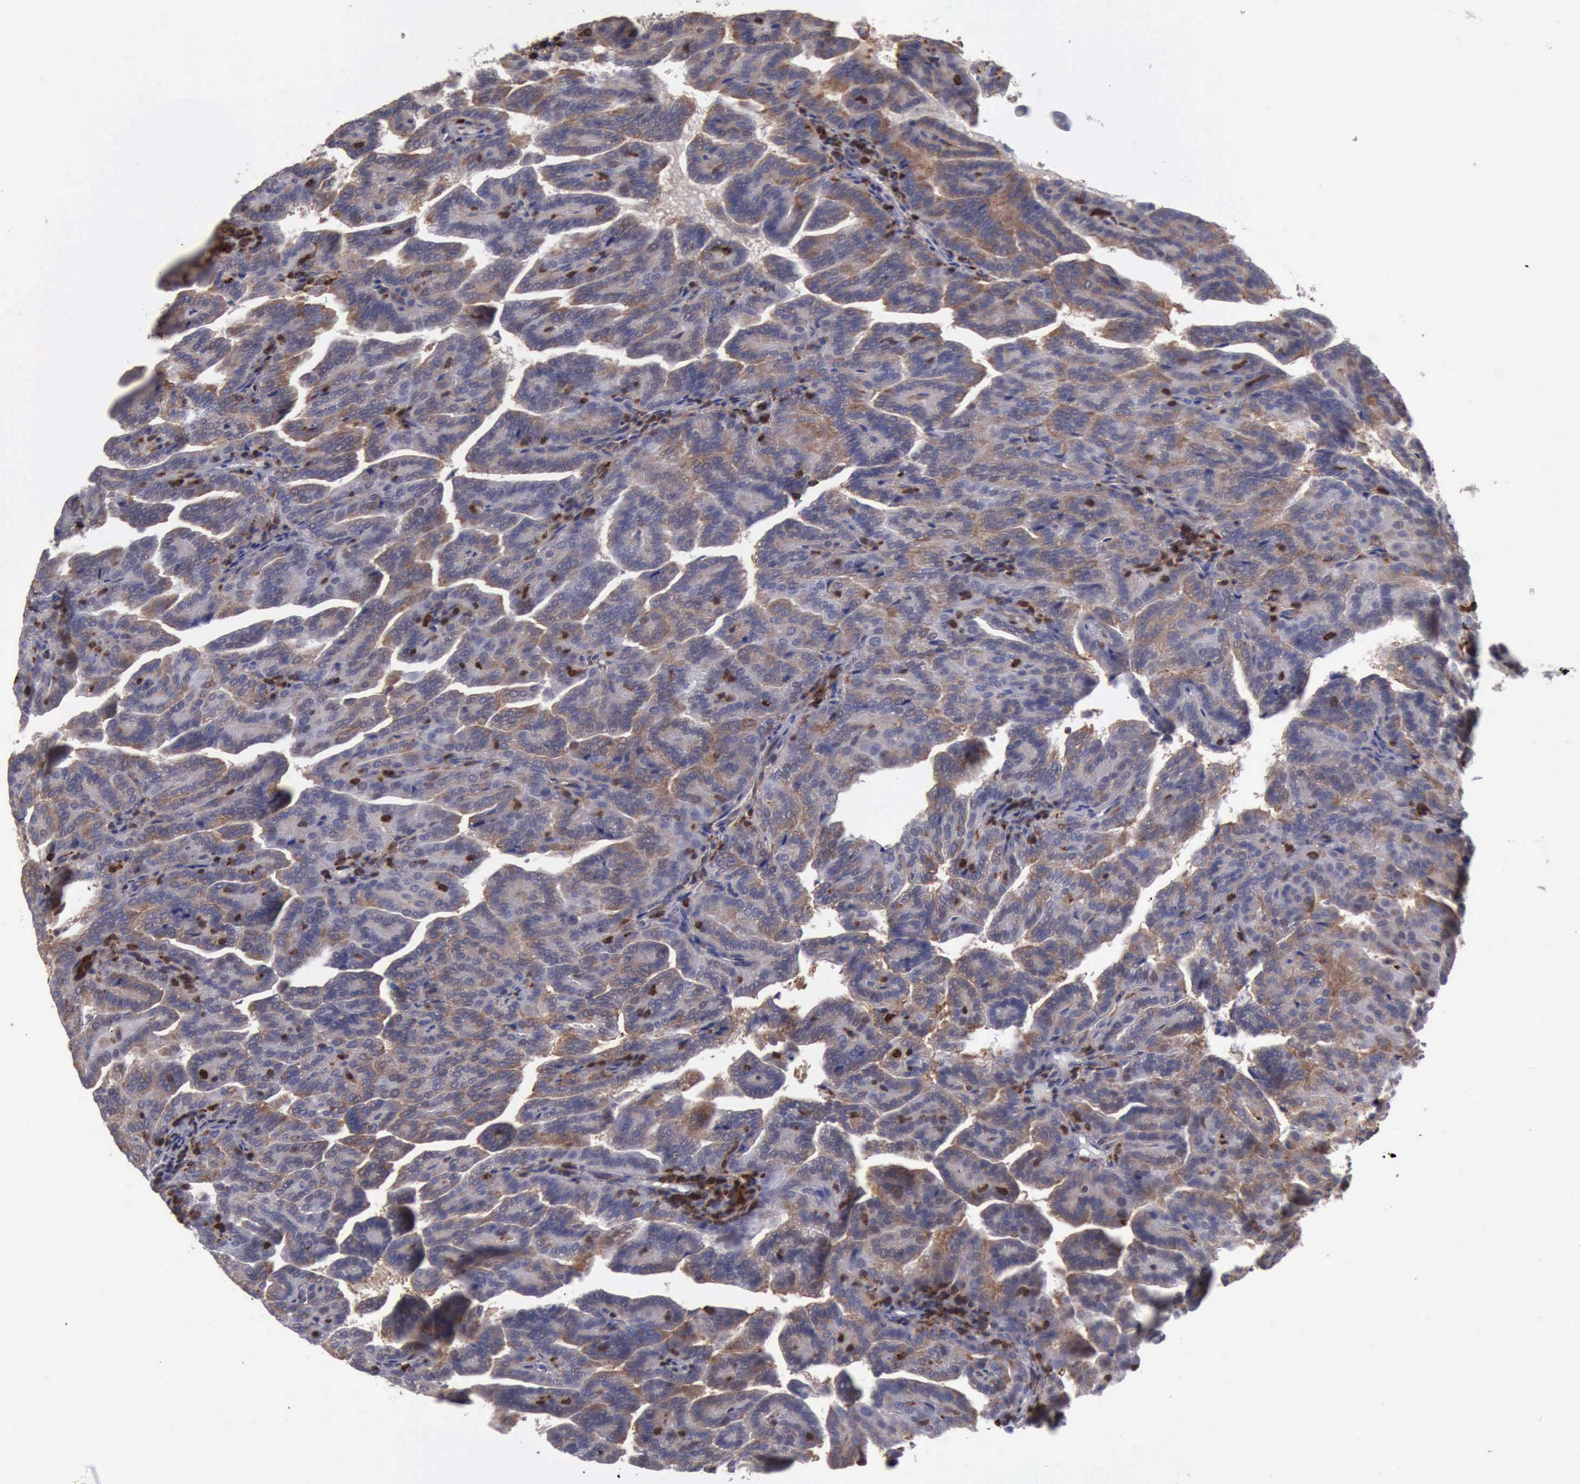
{"staining": {"intensity": "weak", "quantity": "25%-75%", "location": "cytoplasmic/membranous,nuclear"}, "tissue": "renal cancer", "cell_type": "Tumor cells", "image_type": "cancer", "snomed": [{"axis": "morphology", "description": "Adenocarcinoma, NOS"}, {"axis": "topography", "description": "Kidney"}], "caption": "DAB immunohistochemical staining of adenocarcinoma (renal) reveals weak cytoplasmic/membranous and nuclear protein positivity in approximately 25%-75% of tumor cells.", "gene": "PDCD4", "patient": {"sex": "male", "age": 61}}